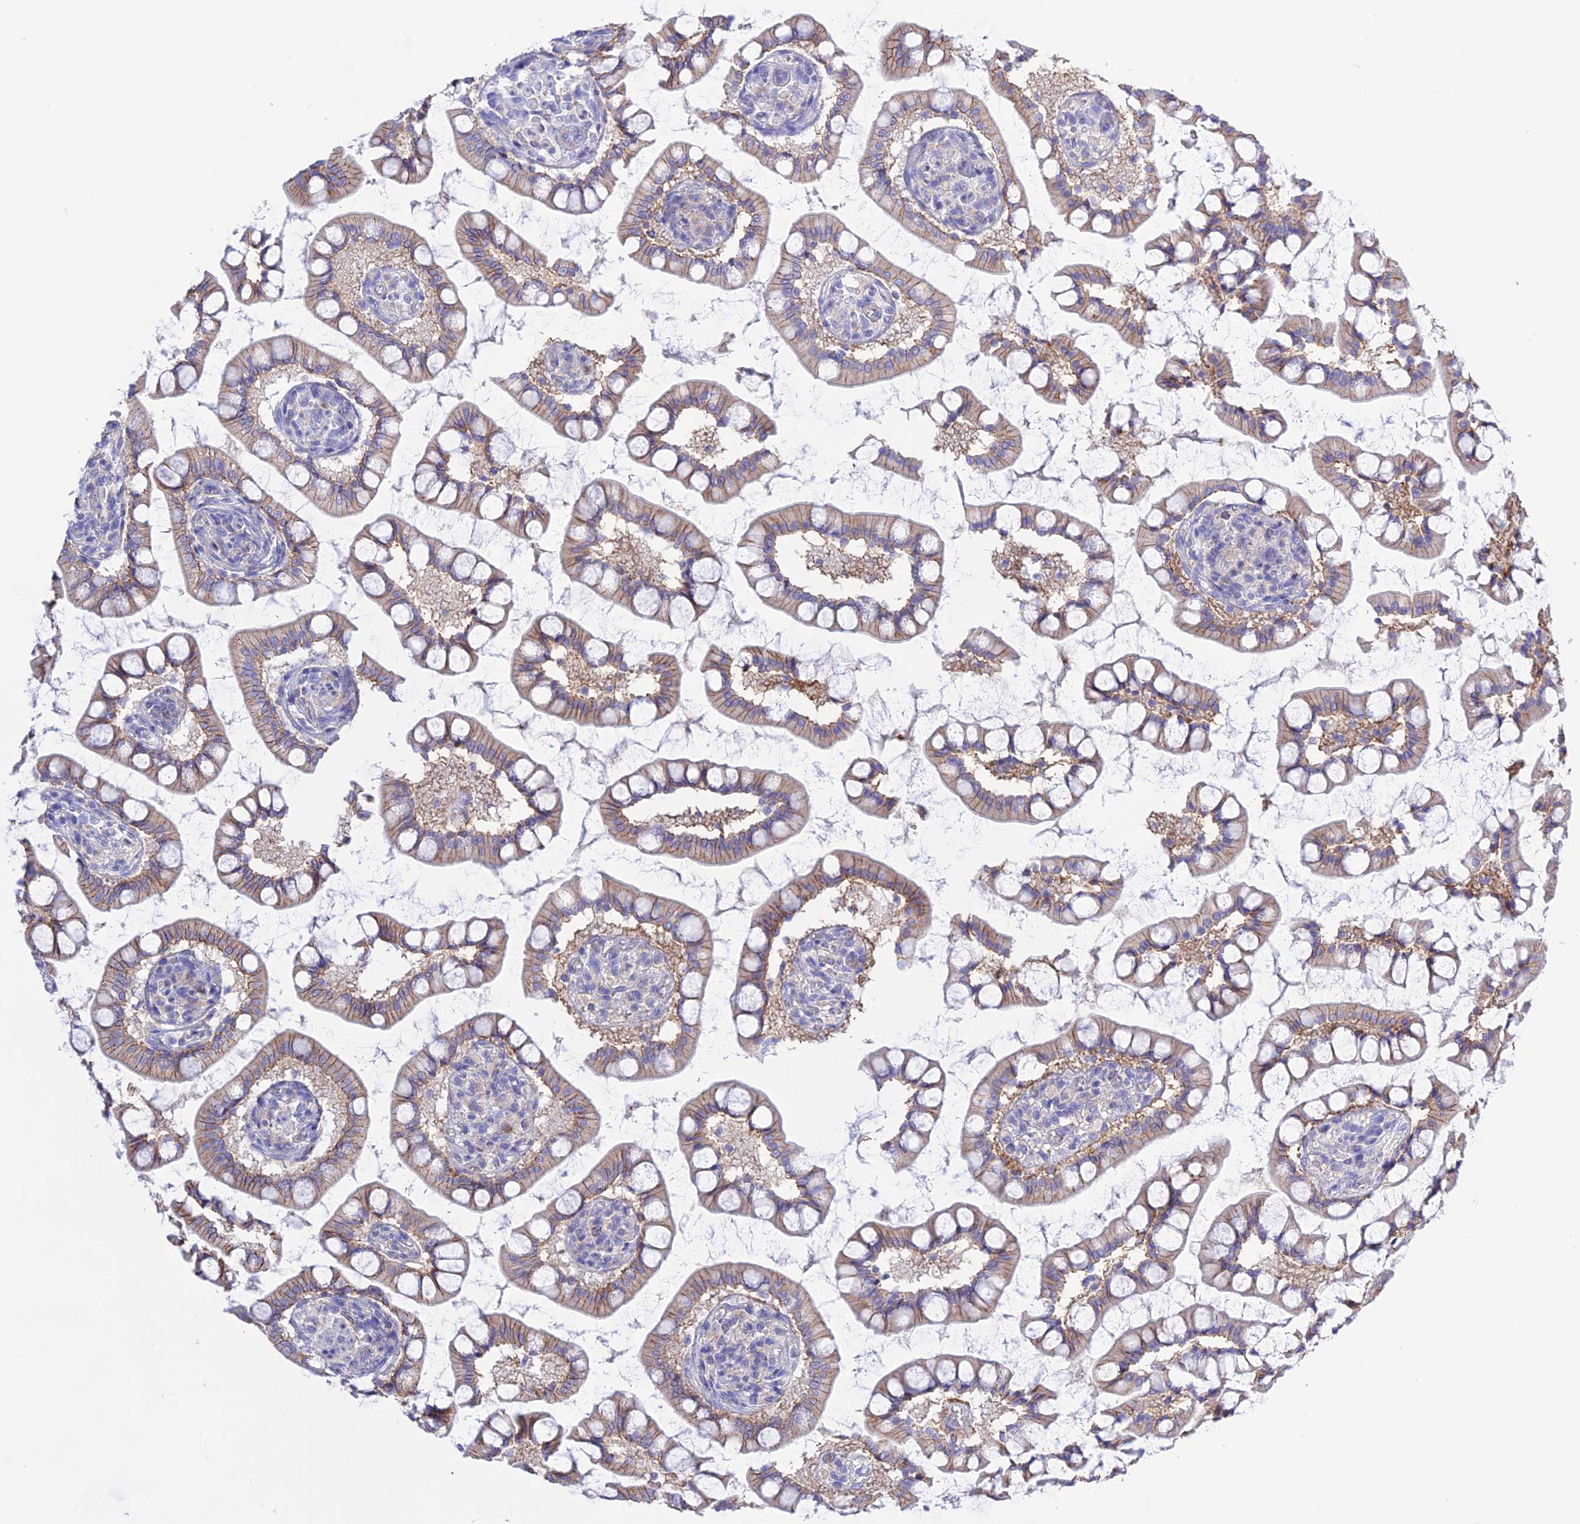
{"staining": {"intensity": "moderate", "quantity": ">75%", "location": "cytoplasmic/membranous"}, "tissue": "small intestine", "cell_type": "Glandular cells", "image_type": "normal", "snomed": [{"axis": "morphology", "description": "Normal tissue, NOS"}, {"axis": "topography", "description": "Small intestine"}], "caption": "Glandular cells show moderate cytoplasmic/membranous staining in approximately >75% of cells in benign small intestine. (IHC, brightfield microscopy, high magnification).", "gene": "CHSY3", "patient": {"sex": "male", "age": 52}}